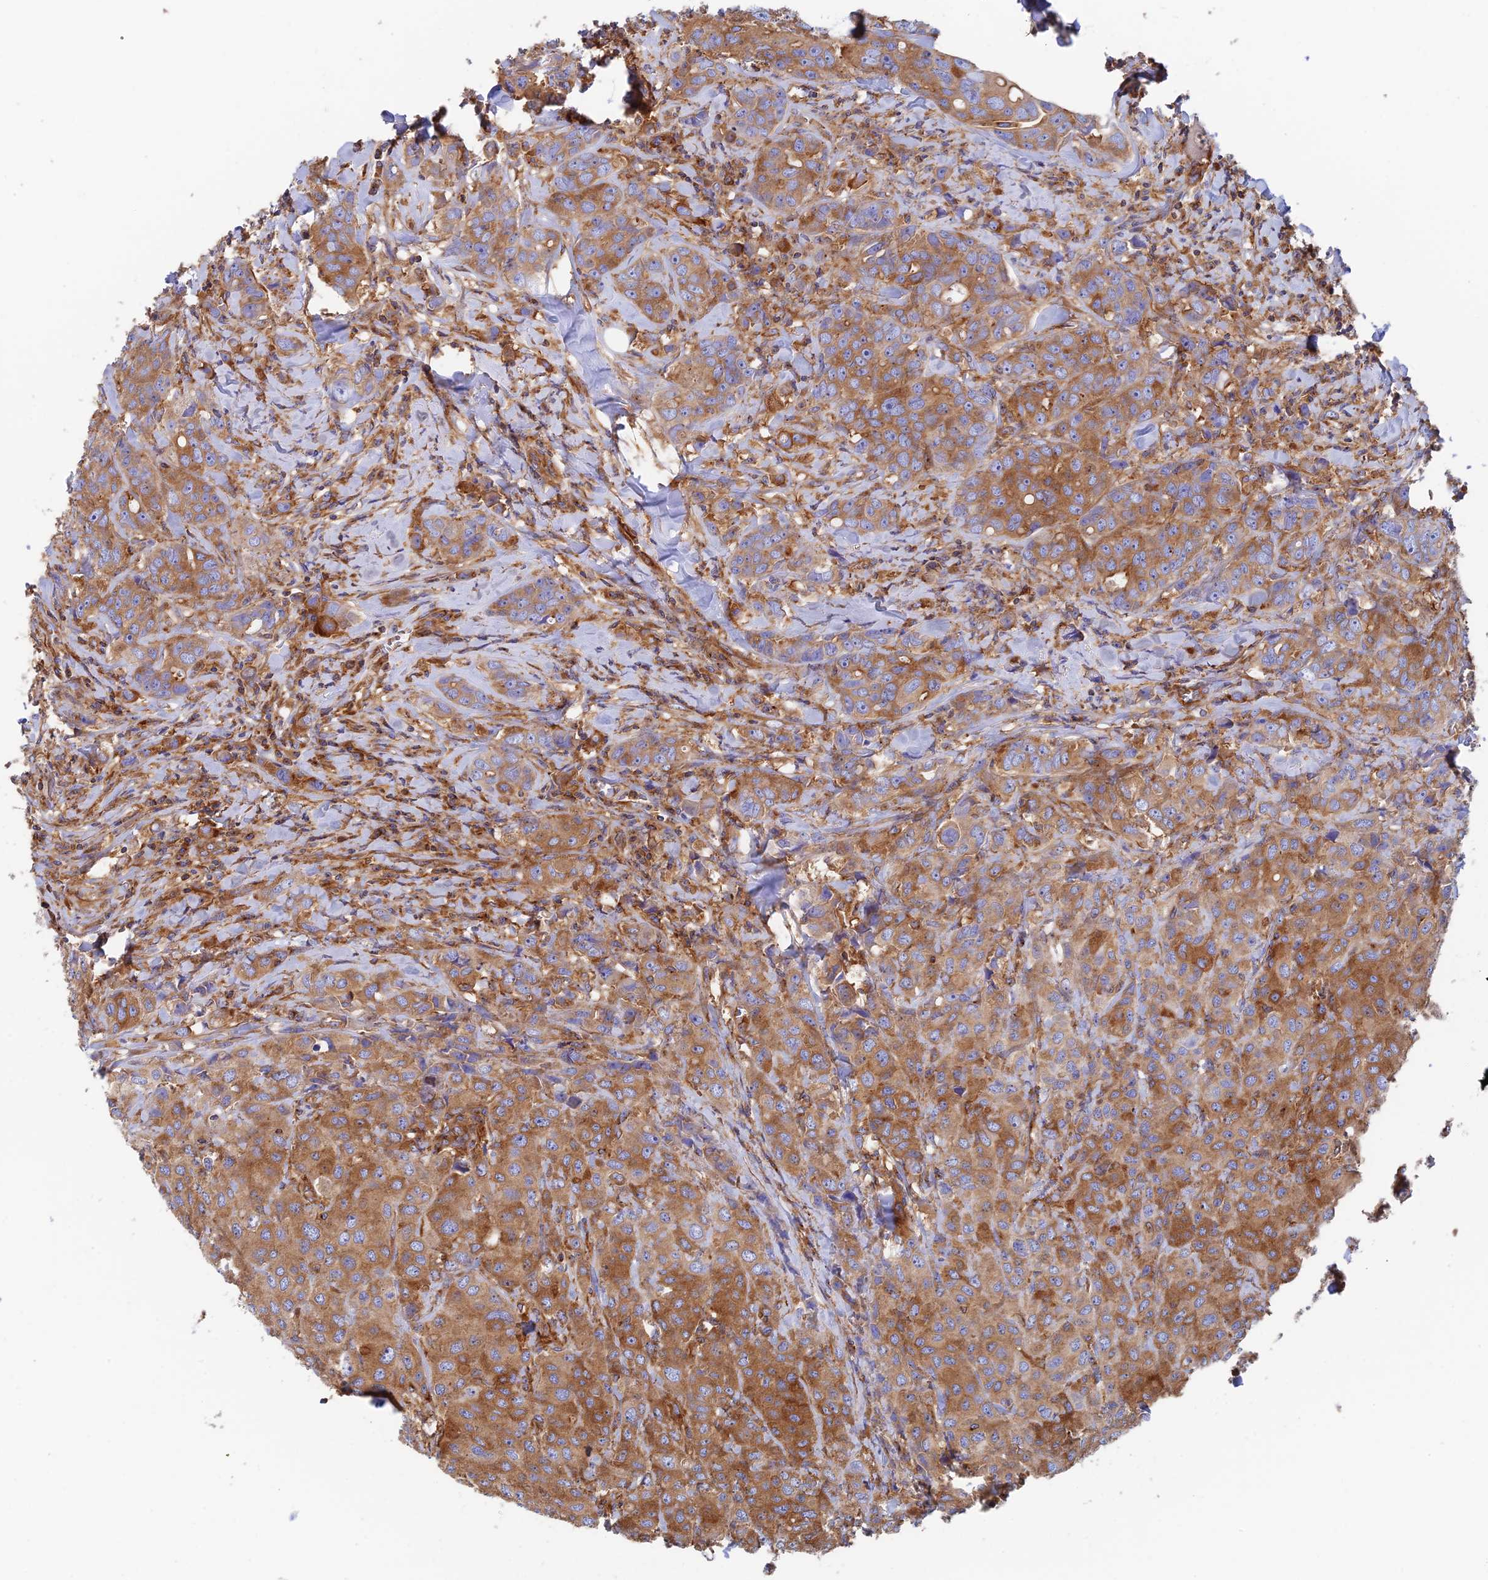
{"staining": {"intensity": "moderate", "quantity": ">75%", "location": "cytoplasmic/membranous"}, "tissue": "breast cancer", "cell_type": "Tumor cells", "image_type": "cancer", "snomed": [{"axis": "morphology", "description": "Duct carcinoma"}, {"axis": "topography", "description": "Breast"}], "caption": "Immunohistochemistry of invasive ductal carcinoma (breast) demonstrates medium levels of moderate cytoplasmic/membranous positivity in approximately >75% of tumor cells. (Stains: DAB (3,3'-diaminobenzidine) in brown, nuclei in blue, Microscopy: brightfield microscopy at high magnification).", "gene": "DCTN2", "patient": {"sex": "female", "age": 43}}